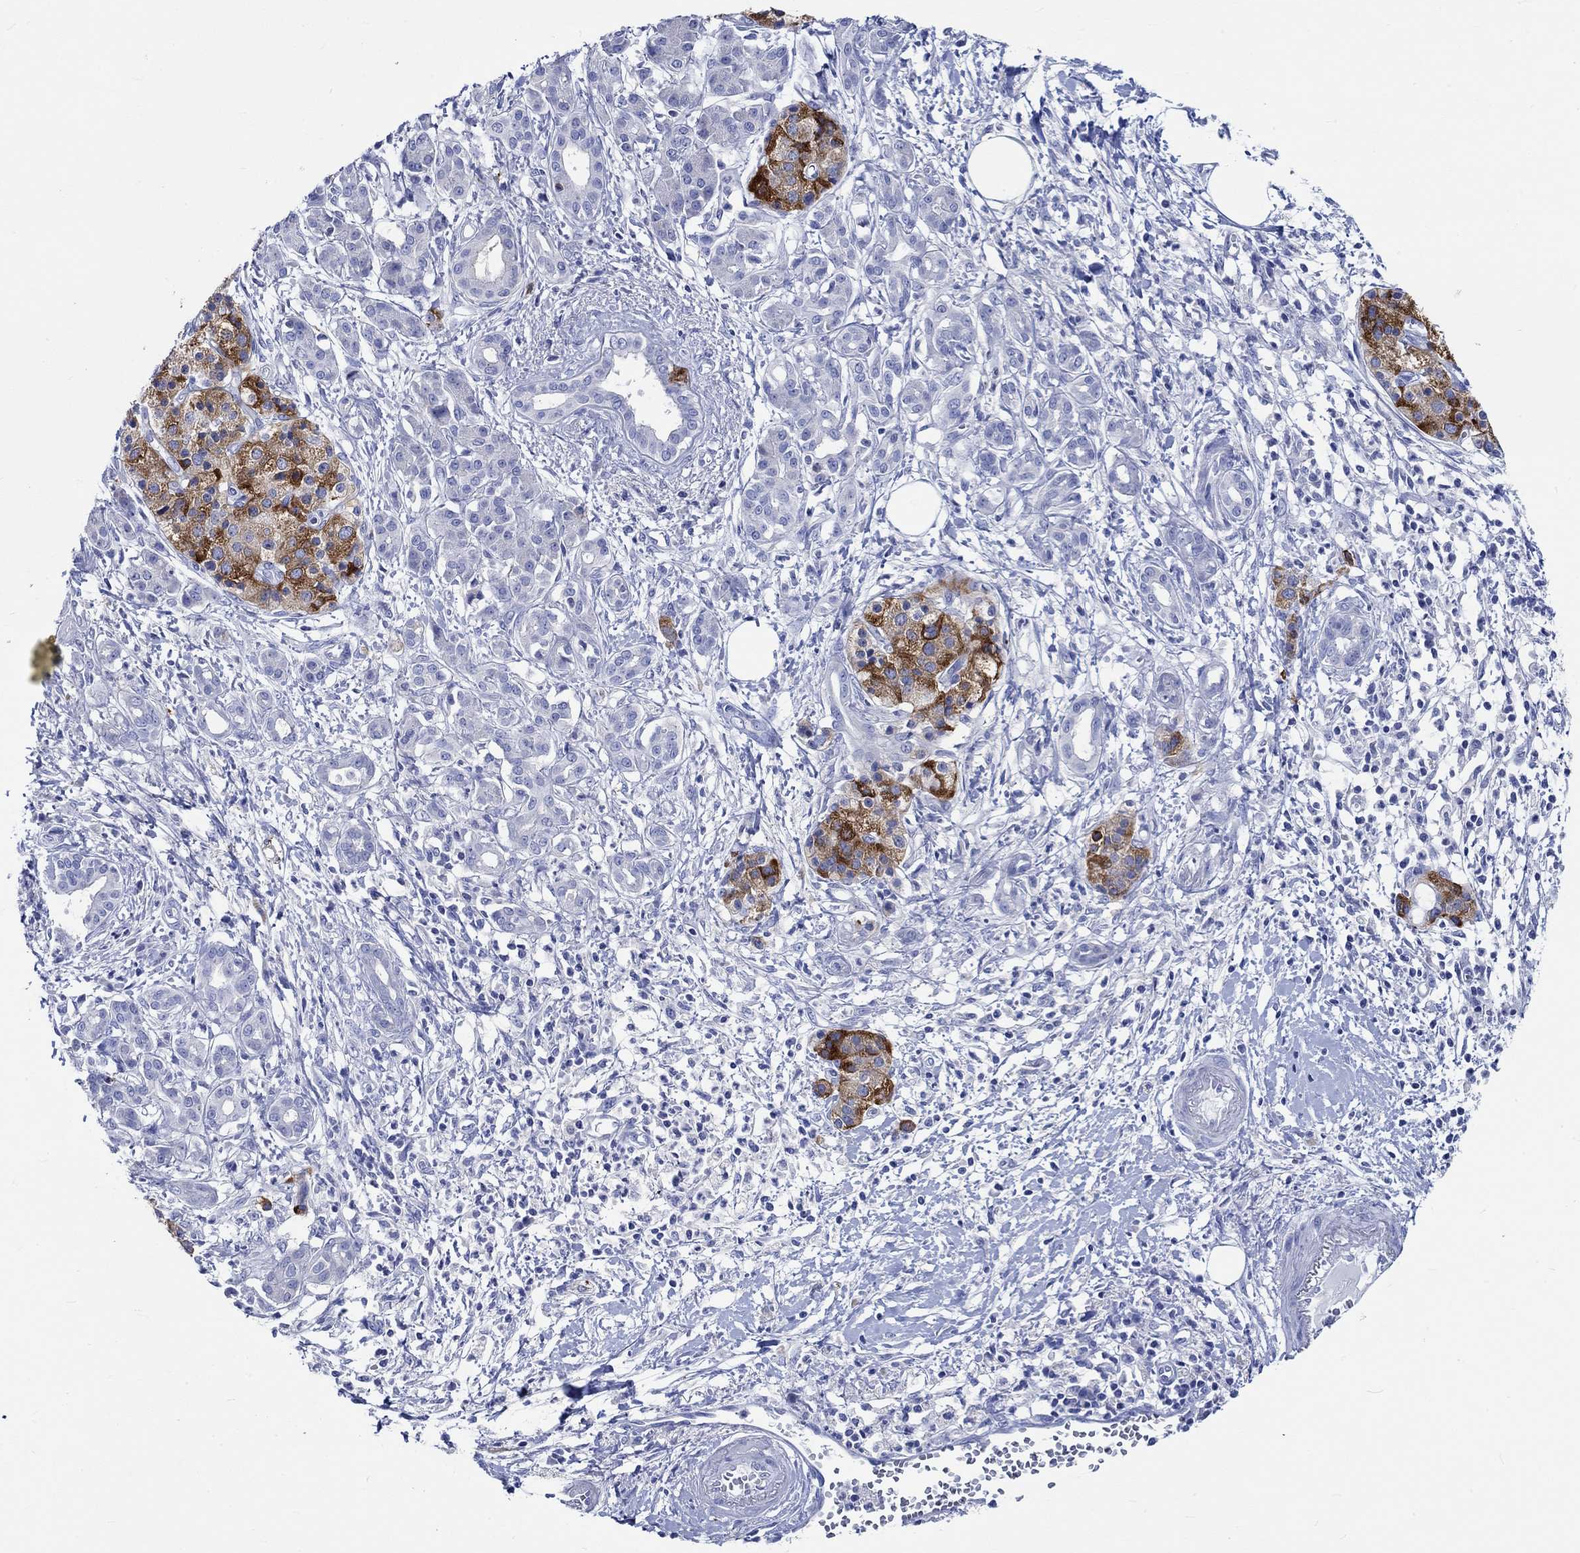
{"staining": {"intensity": "negative", "quantity": "none", "location": "none"}, "tissue": "pancreatic cancer", "cell_type": "Tumor cells", "image_type": "cancer", "snomed": [{"axis": "morphology", "description": "Adenocarcinoma, NOS"}, {"axis": "topography", "description": "Pancreas"}], "caption": "Immunohistochemical staining of pancreatic cancer (adenocarcinoma) demonstrates no significant staining in tumor cells.", "gene": "PTPRN2", "patient": {"sex": "male", "age": 72}}